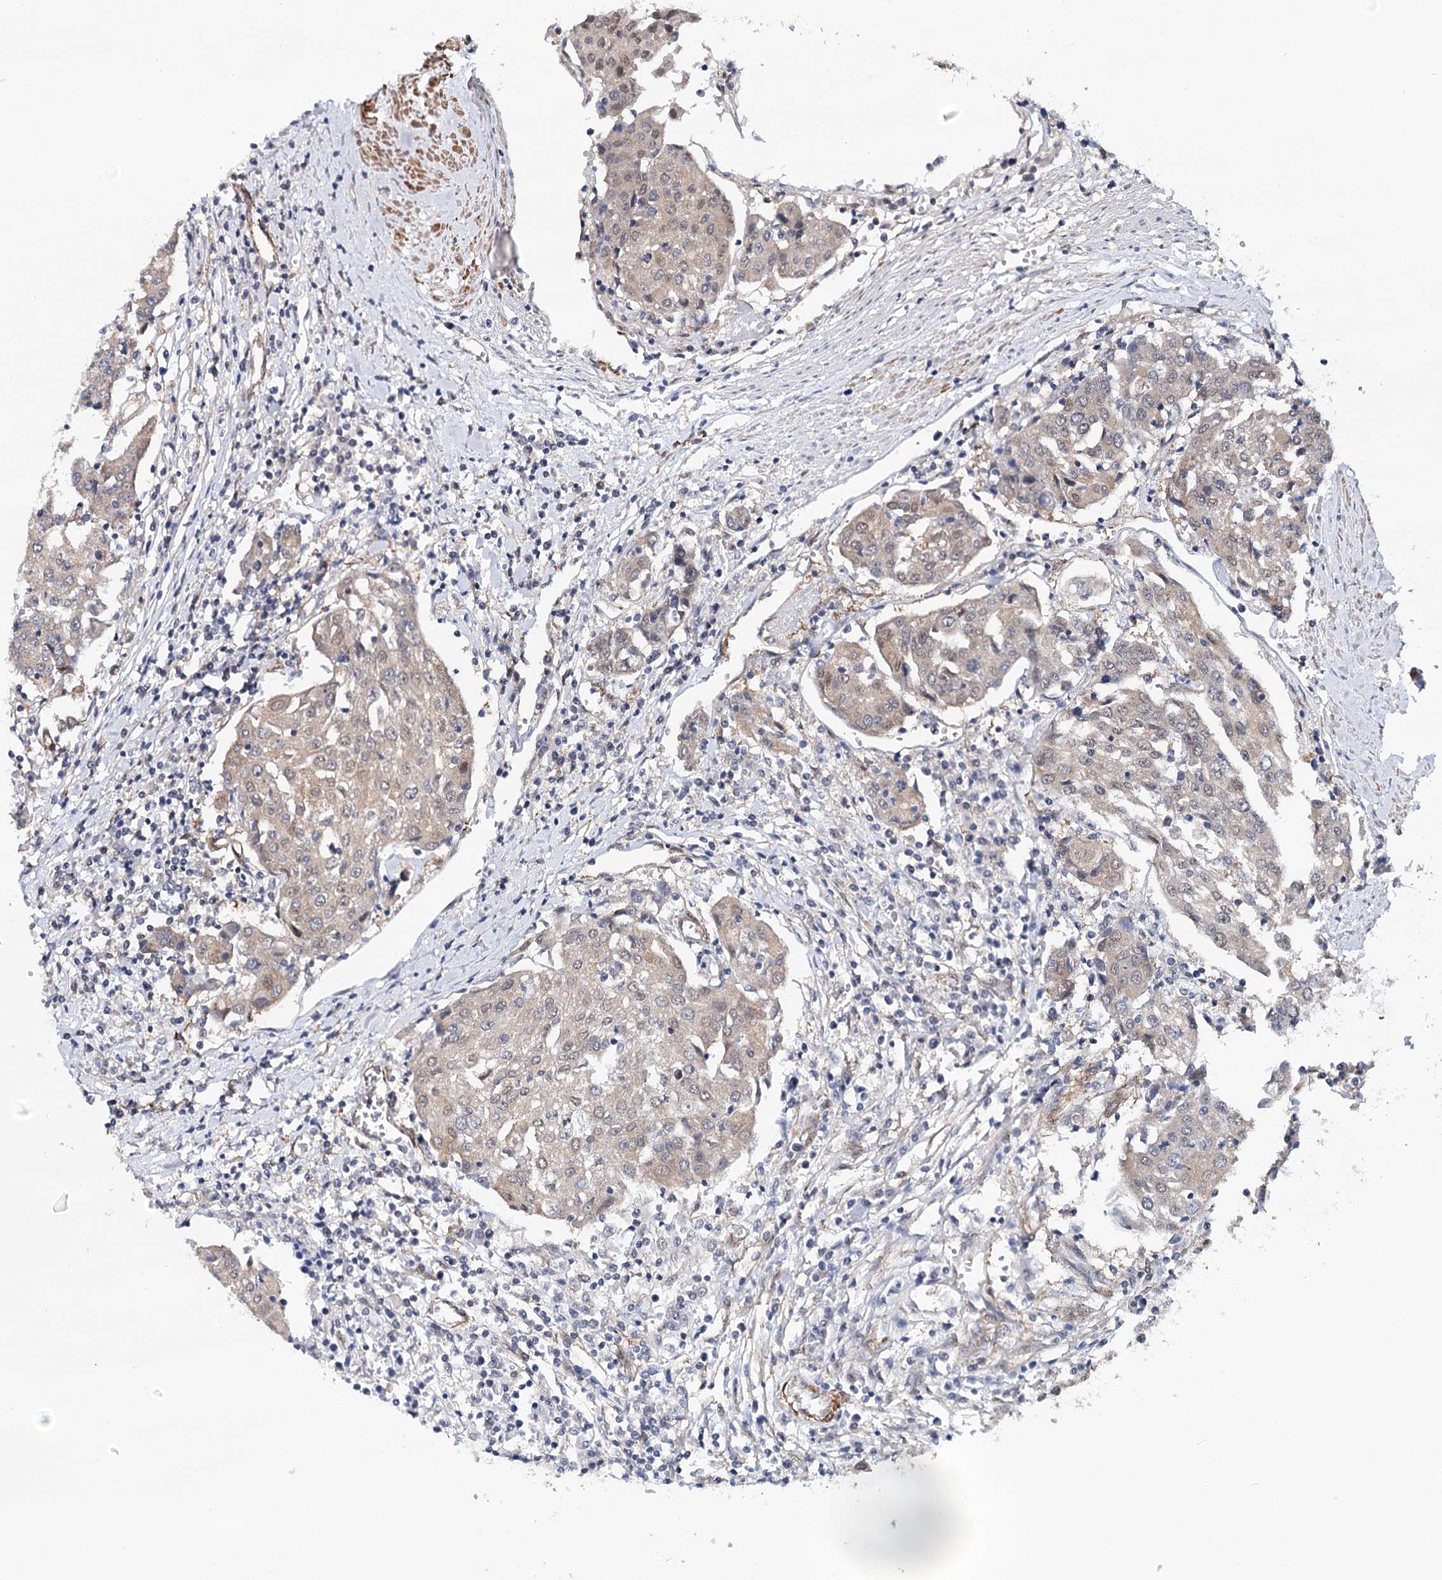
{"staining": {"intensity": "weak", "quantity": "<25%", "location": "nuclear"}, "tissue": "urothelial cancer", "cell_type": "Tumor cells", "image_type": "cancer", "snomed": [{"axis": "morphology", "description": "Urothelial carcinoma, High grade"}, {"axis": "topography", "description": "Urinary bladder"}], "caption": "Immunohistochemistry (IHC) image of urothelial cancer stained for a protein (brown), which exhibits no staining in tumor cells. (DAB (3,3'-diaminobenzidine) IHC with hematoxylin counter stain).", "gene": "PPP2R5B", "patient": {"sex": "female", "age": 85}}